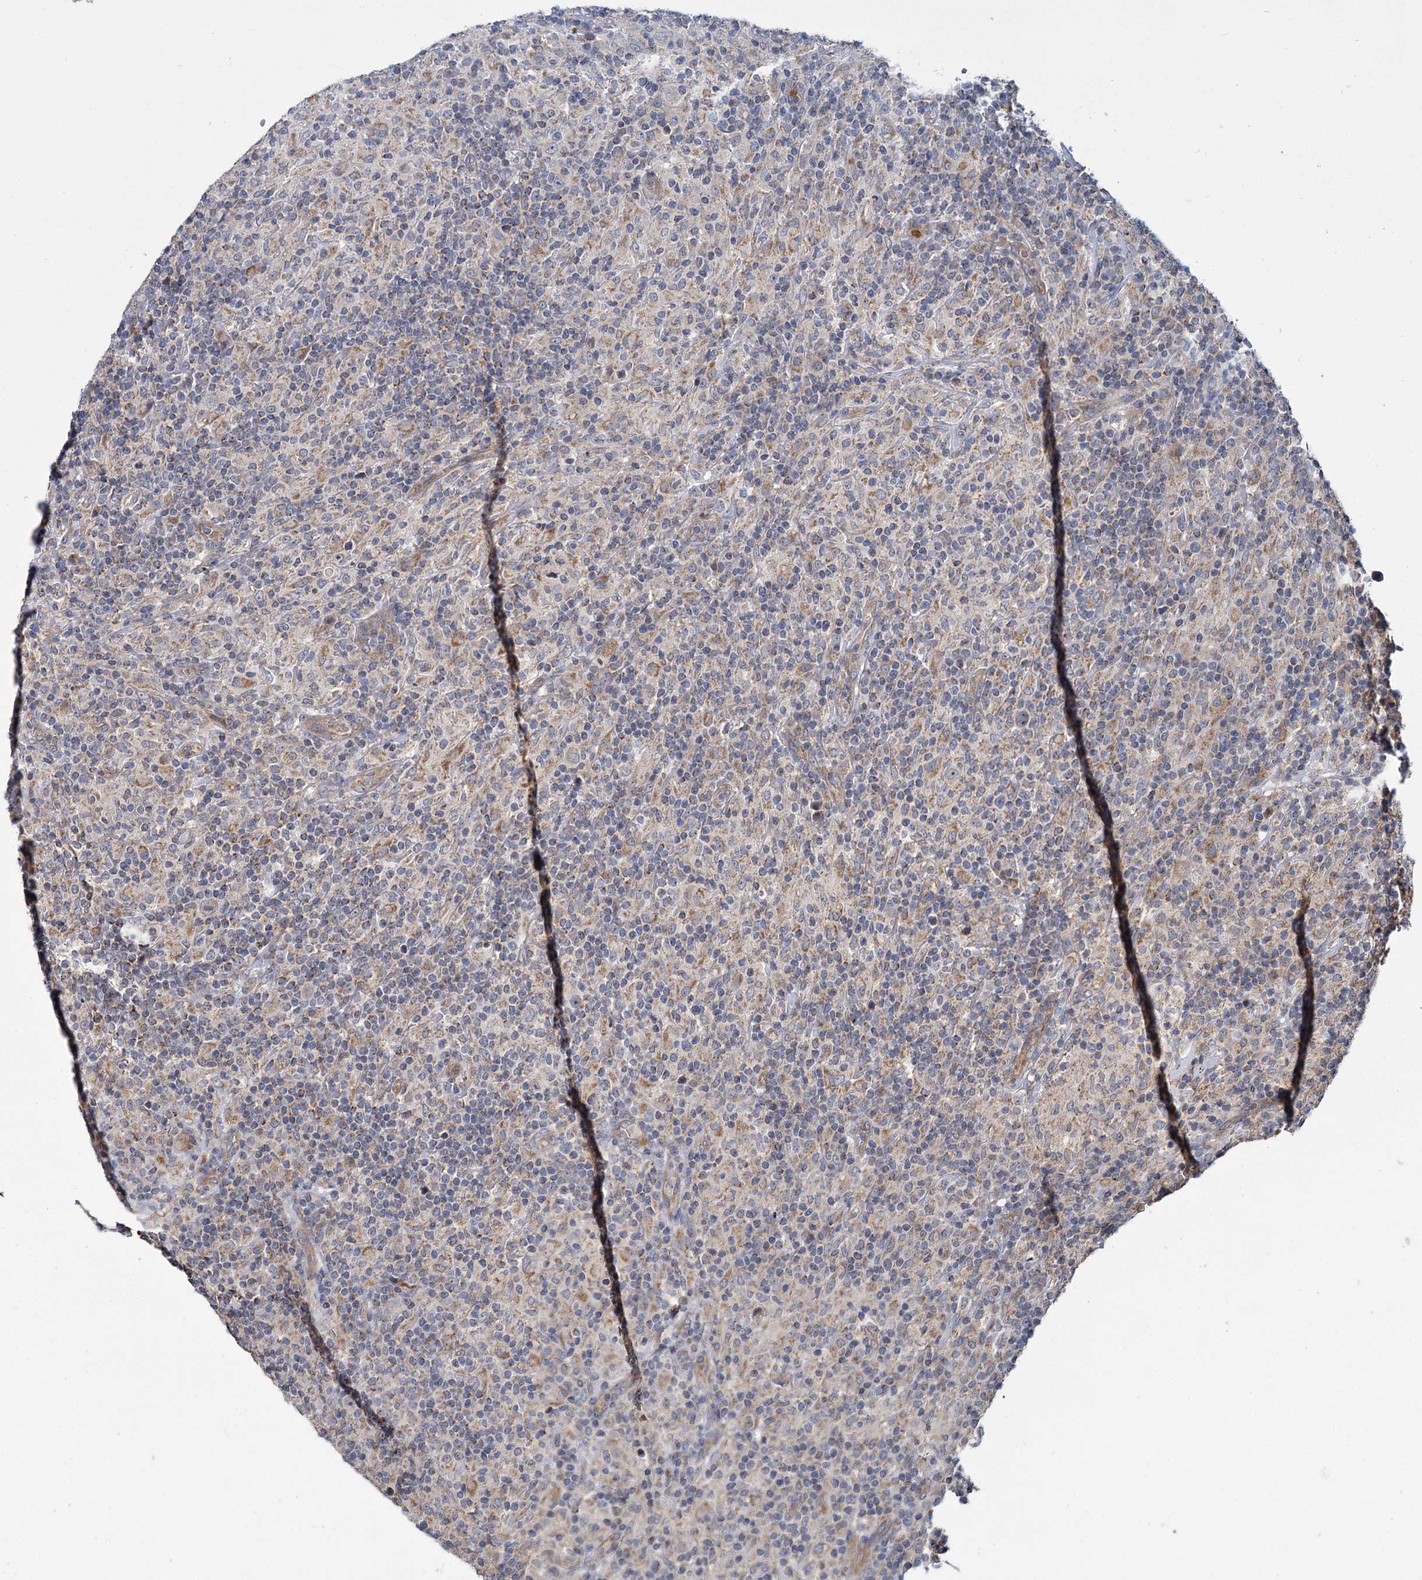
{"staining": {"intensity": "weak", "quantity": ">75%", "location": "cytoplasmic/membranous"}, "tissue": "lymphoma", "cell_type": "Tumor cells", "image_type": "cancer", "snomed": [{"axis": "morphology", "description": "Malignant lymphoma, non-Hodgkin's type, Low grade"}, {"axis": "topography", "description": "Lymph node"}], "caption": "Human lymphoma stained with a brown dye demonstrates weak cytoplasmic/membranous positive positivity in about >75% of tumor cells.", "gene": "DYNC2H1", "patient": {"sex": "female", "age": 67}}